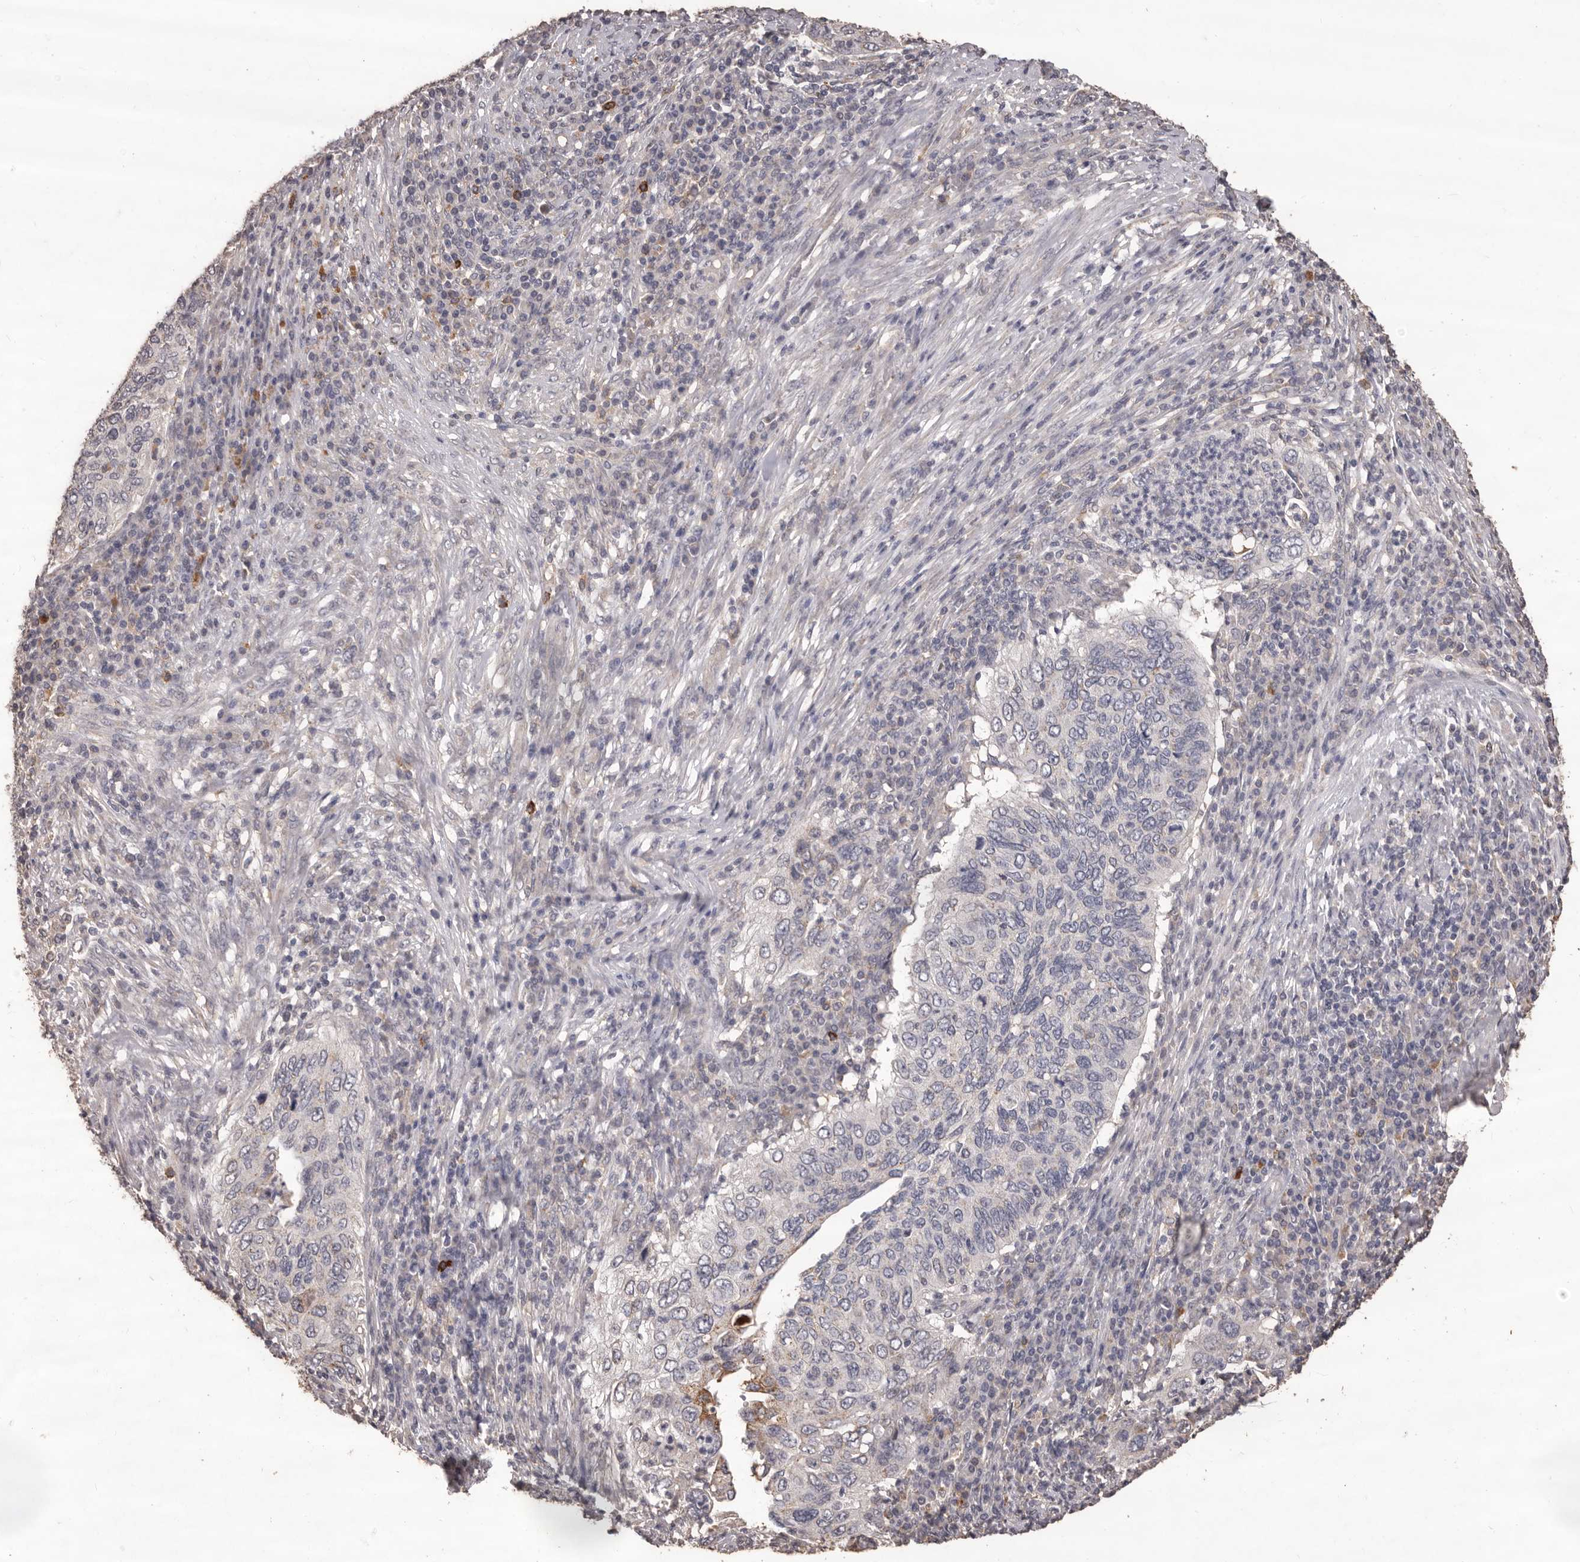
{"staining": {"intensity": "negative", "quantity": "none", "location": "none"}, "tissue": "cervical cancer", "cell_type": "Tumor cells", "image_type": "cancer", "snomed": [{"axis": "morphology", "description": "Squamous cell carcinoma, NOS"}, {"axis": "topography", "description": "Cervix"}], "caption": "This is an immunohistochemistry image of human cervical cancer. There is no expression in tumor cells.", "gene": "PRSS27", "patient": {"sex": "female", "age": 38}}